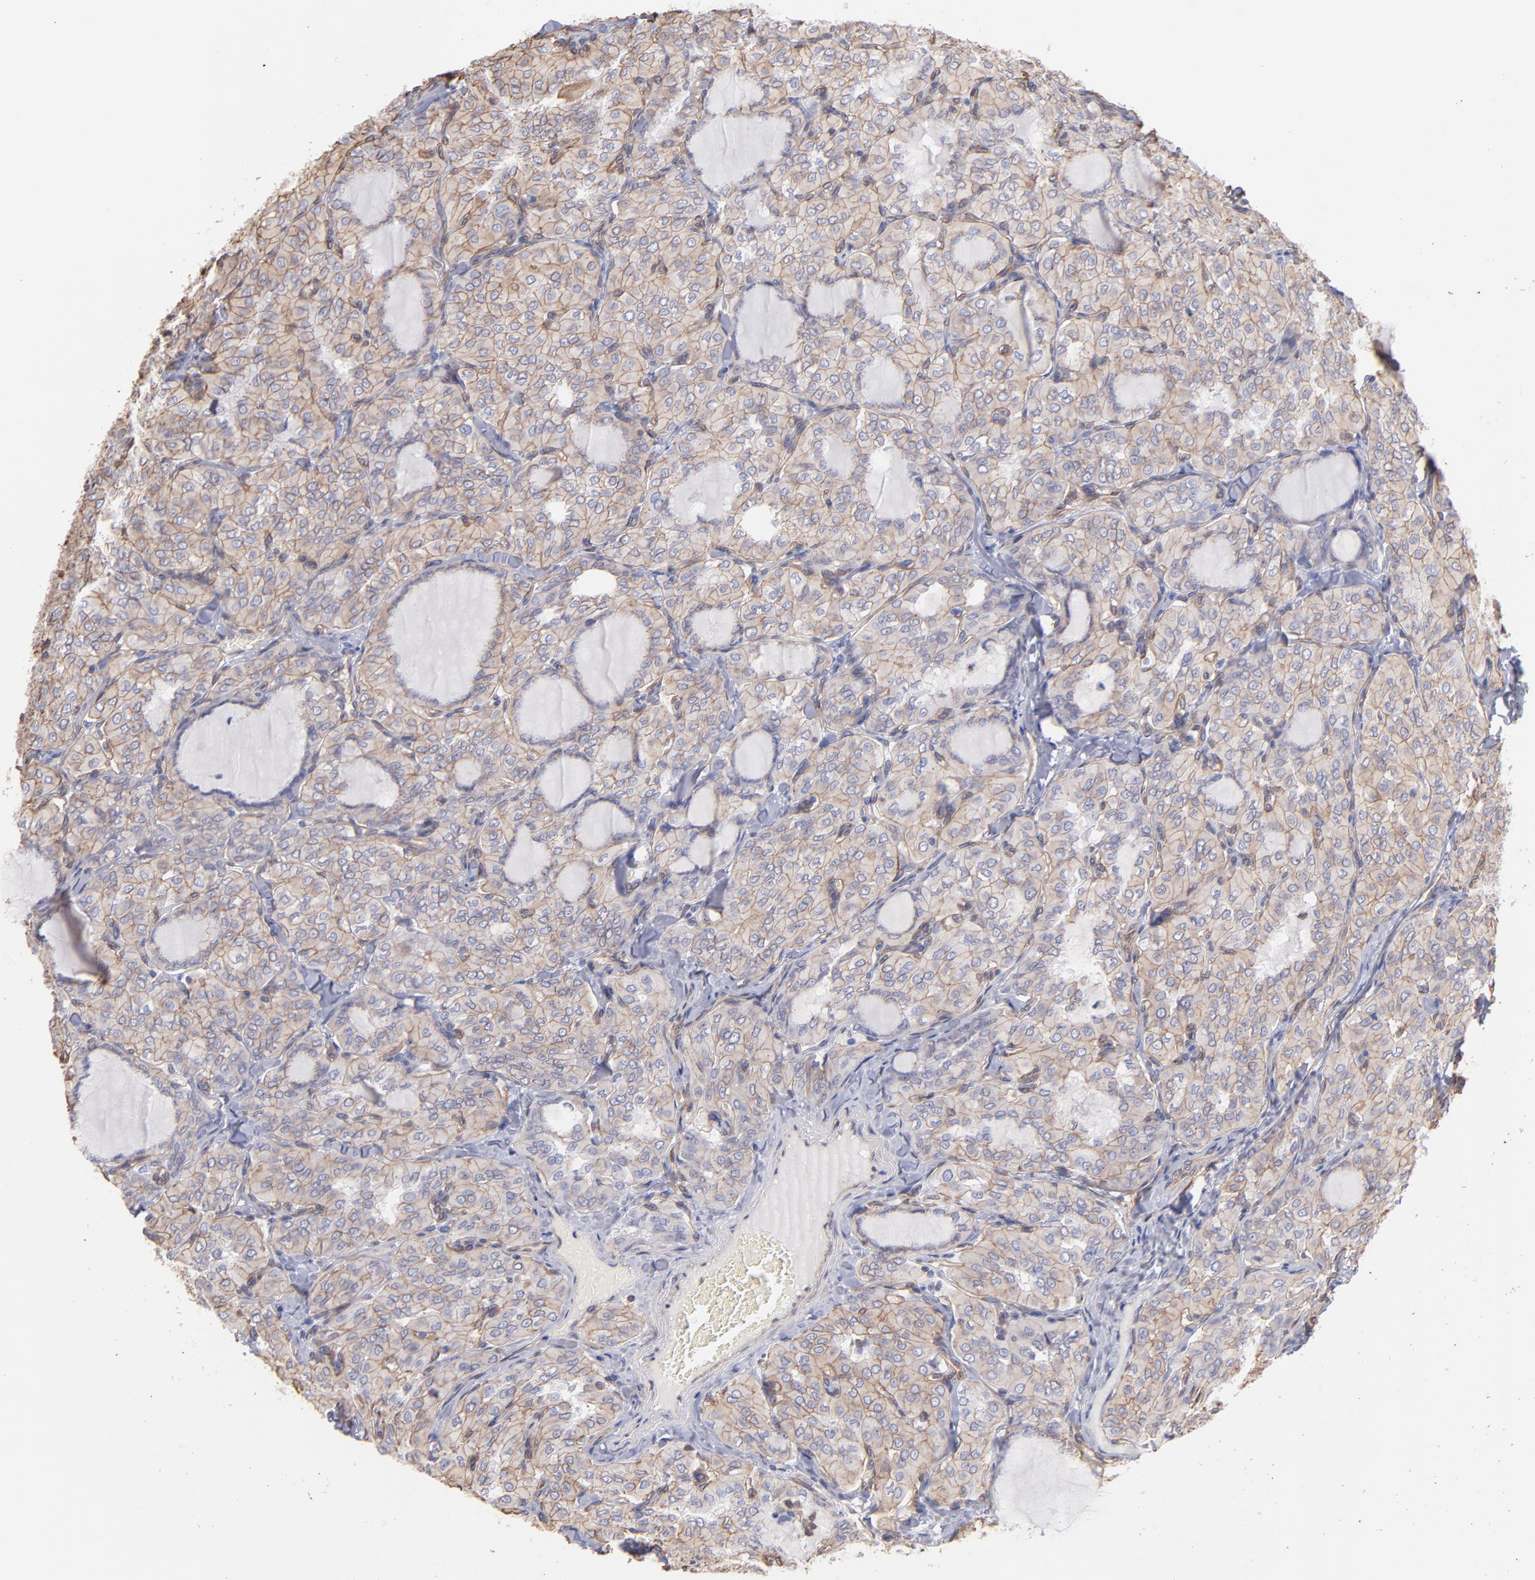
{"staining": {"intensity": "moderate", "quantity": ">75%", "location": "cytoplasmic/membranous"}, "tissue": "thyroid cancer", "cell_type": "Tumor cells", "image_type": "cancer", "snomed": [{"axis": "morphology", "description": "Papillary adenocarcinoma, NOS"}, {"axis": "topography", "description": "Thyroid gland"}], "caption": "Thyroid cancer (papillary adenocarcinoma) stained for a protein (brown) displays moderate cytoplasmic/membranous positive positivity in approximately >75% of tumor cells.", "gene": "PLEC", "patient": {"sex": "male", "age": 20}}